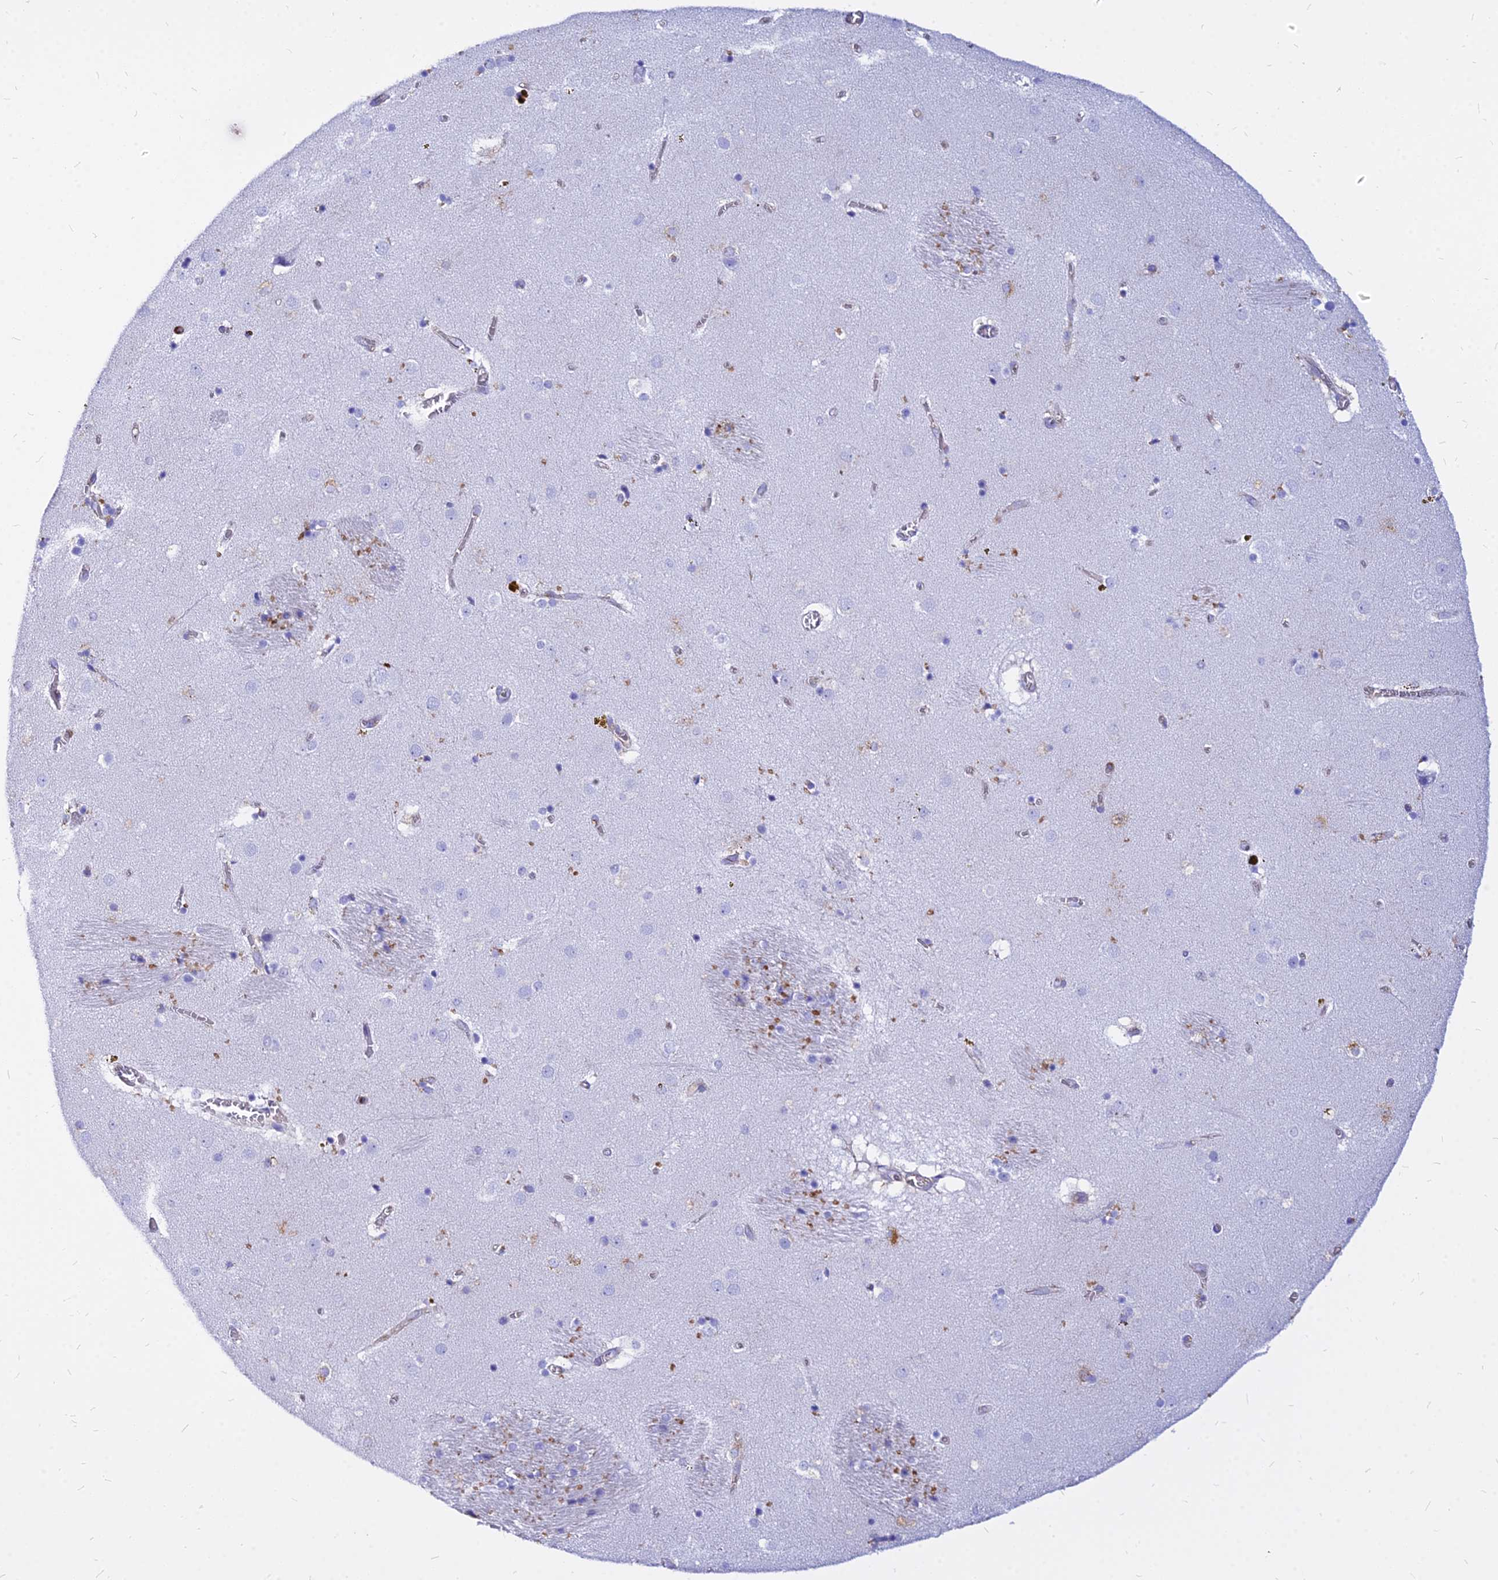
{"staining": {"intensity": "negative", "quantity": "none", "location": "none"}, "tissue": "caudate", "cell_type": "Glial cells", "image_type": "normal", "snomed": [{"axis": "morphology", "description": "Normal tissue, NOS"}, {"axis": "topography", "description": "Lateral ventricle wall"}], "caption": "This is a photomicrograph of immunohistochemistry staining of unremarkable caudate, which shows no expression in glial cells.", "gene": "AGTRAP", "patient": {"sex": "male", "age": 70}}